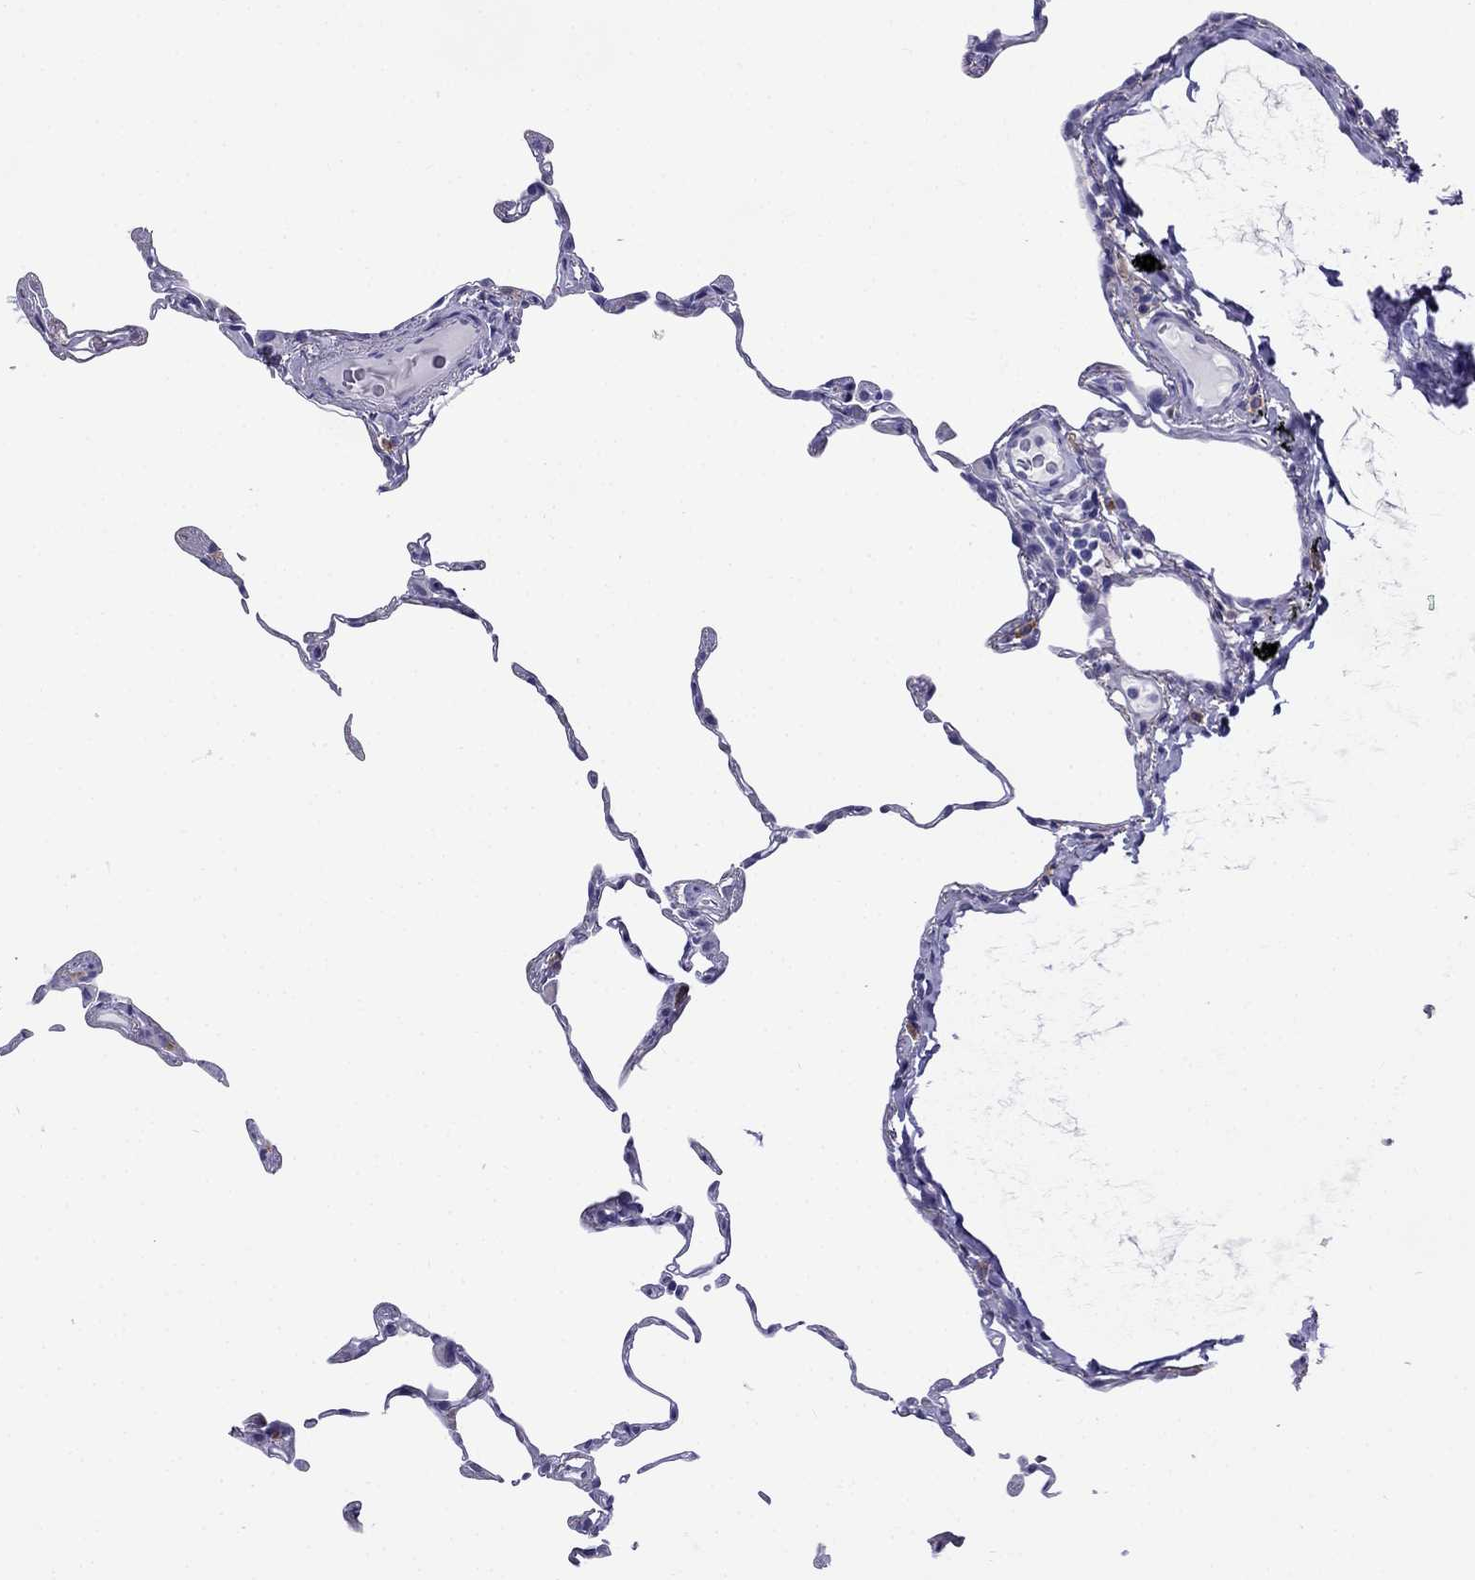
{"staining": {"intensity": "negative", "quantity": "none", "location": "none"}, "tissue": "lung", "cell_type": "Alveolar cells", "image_type": "normal", "snomed": [{"axis": "morphology", "description": "Normal tissue, NOS"}, {"axis": "topography", "description": "Lung"}], "caption": "Alveolar cells are negative for protein expression in normal human lung. (DAB immunohistochemistry (IHC) with hematoxylin counter stain).", "gene": "ARR3", "patient": {"sex": "female", "age": 57}}